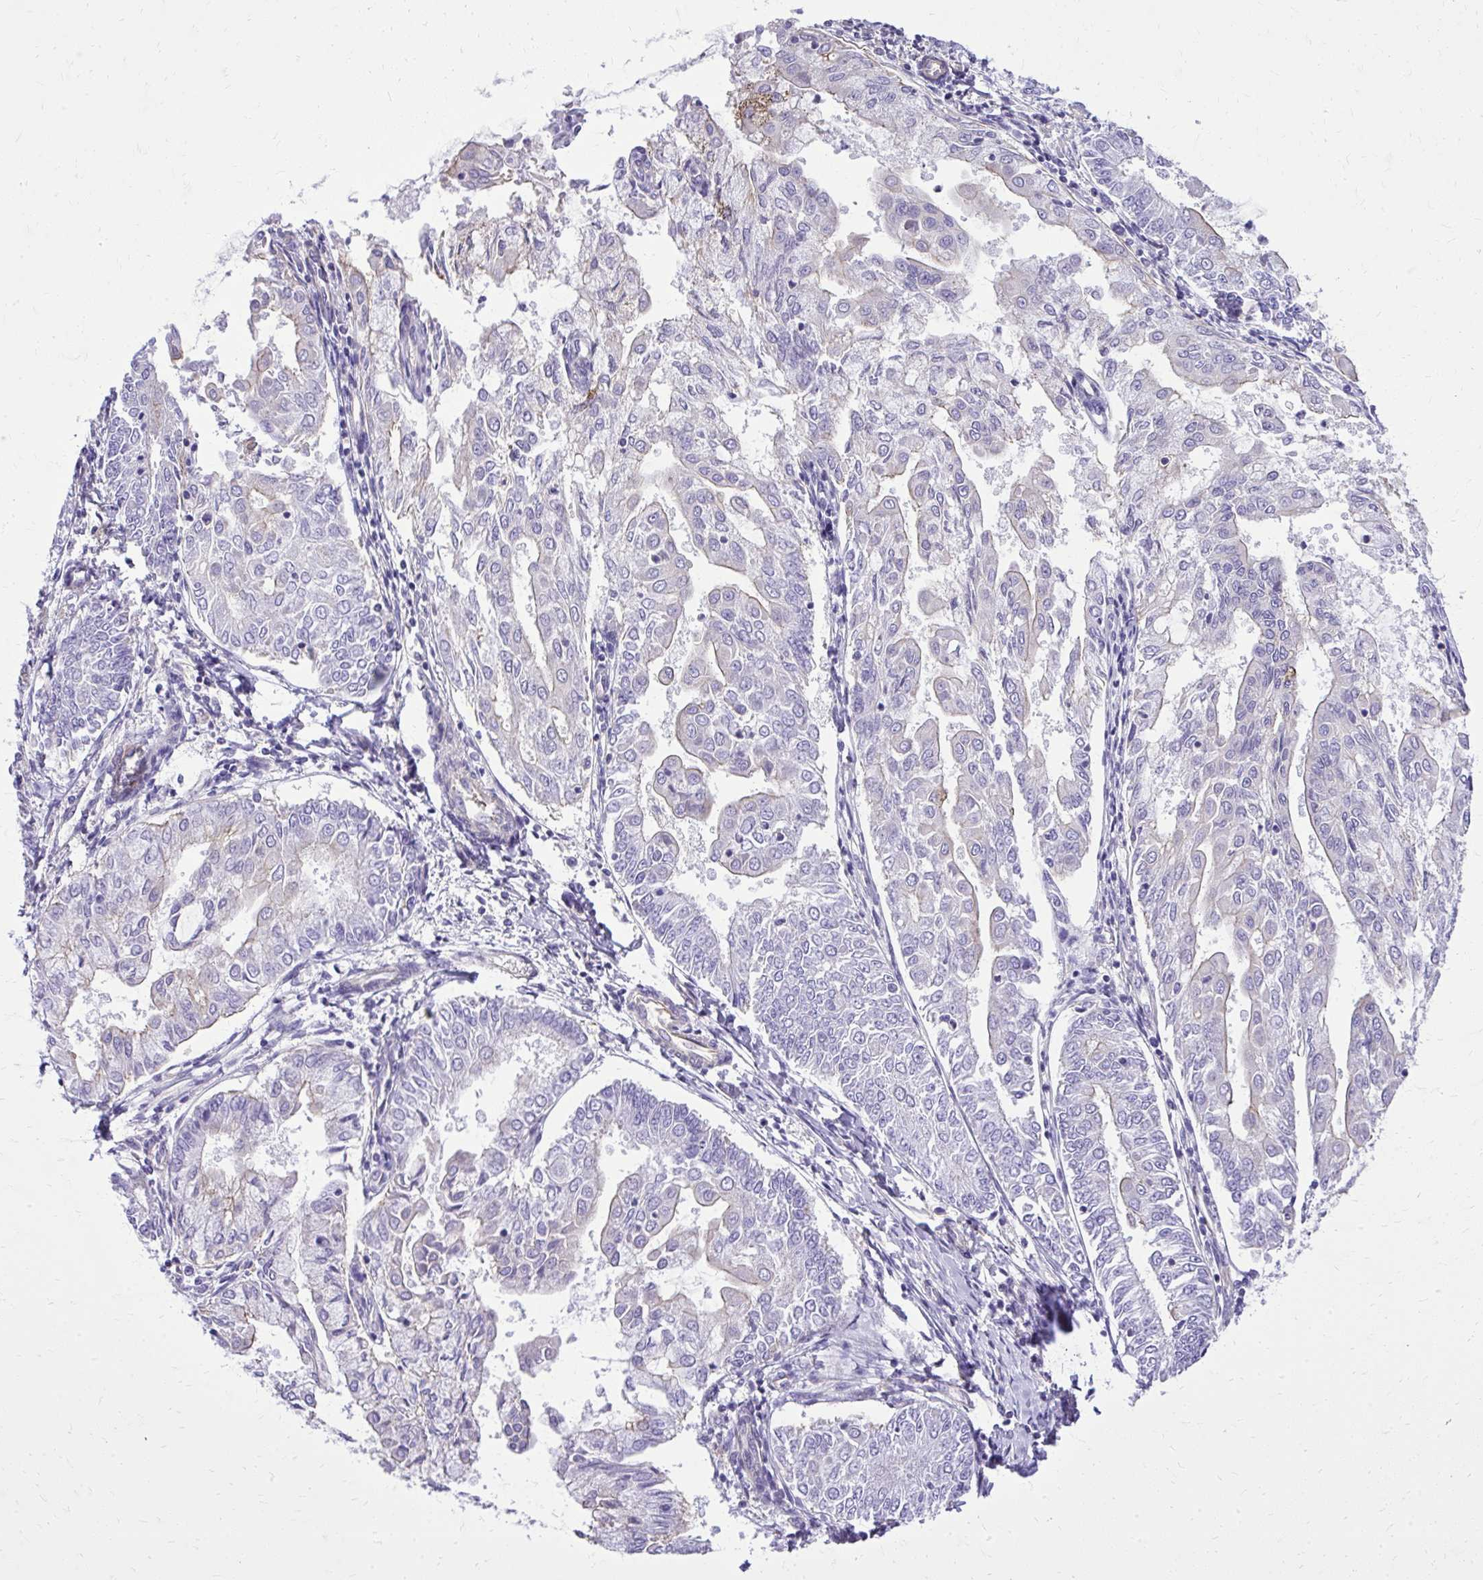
{"staining": {"intensity": "negative", "quantity": "none", "location": "none"}, "tissue": "endometrial cancer", "cell_type": "Tumor cells", "image_type": "cancer", "snomed": [{"axis": "morphology", "description": "Adenocarcinoma, NOS"}, {"axis": "topography", "description": "Endometrium"}], "caption": "Human endometrial cancer (adenocarcinoma) stained for a protein using immunohistochemistry demonstrates no staining in tumor cells.", "gene": "RUNDC3B", "patient": {"sex": "female", "age": 68}}